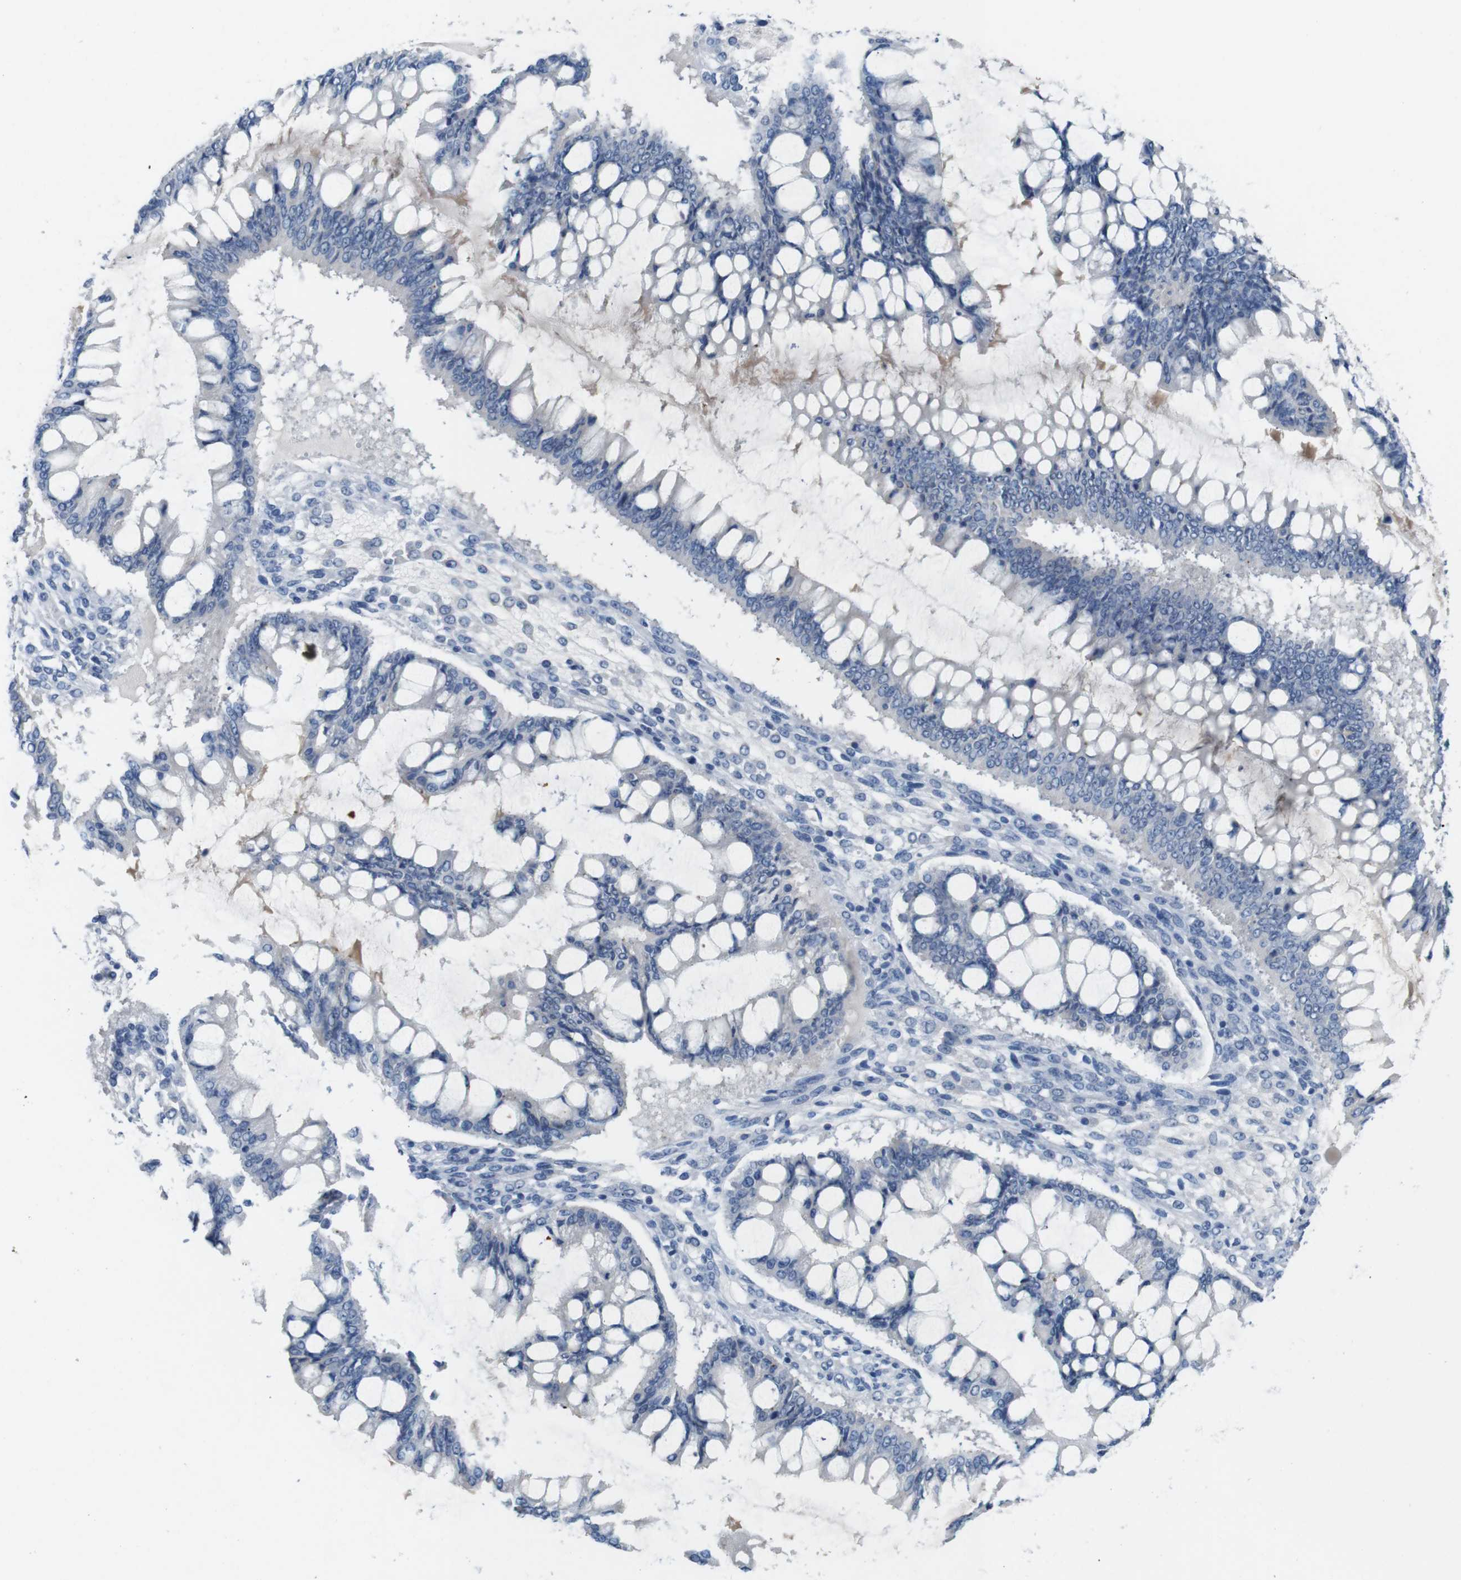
{"staining": {"intensity": "negative", "quantity": "none", "location": "none"}, "tissue": "ovarian cancer", "cell_type": "Tumor cells", "image_type": "cancer", "snomed": [{"axis": "morphology", "description": "Cystadenocarcinoma, mucinous, NOS"}, {"axis": "topography", "description": "Ovary"}], "caption": "Tumor cells show no significant staining in ovarian mucinous cystadenocarcinoma.", "gene": "SLC2A8", "patient": {"sex": "female", "age": 73}}